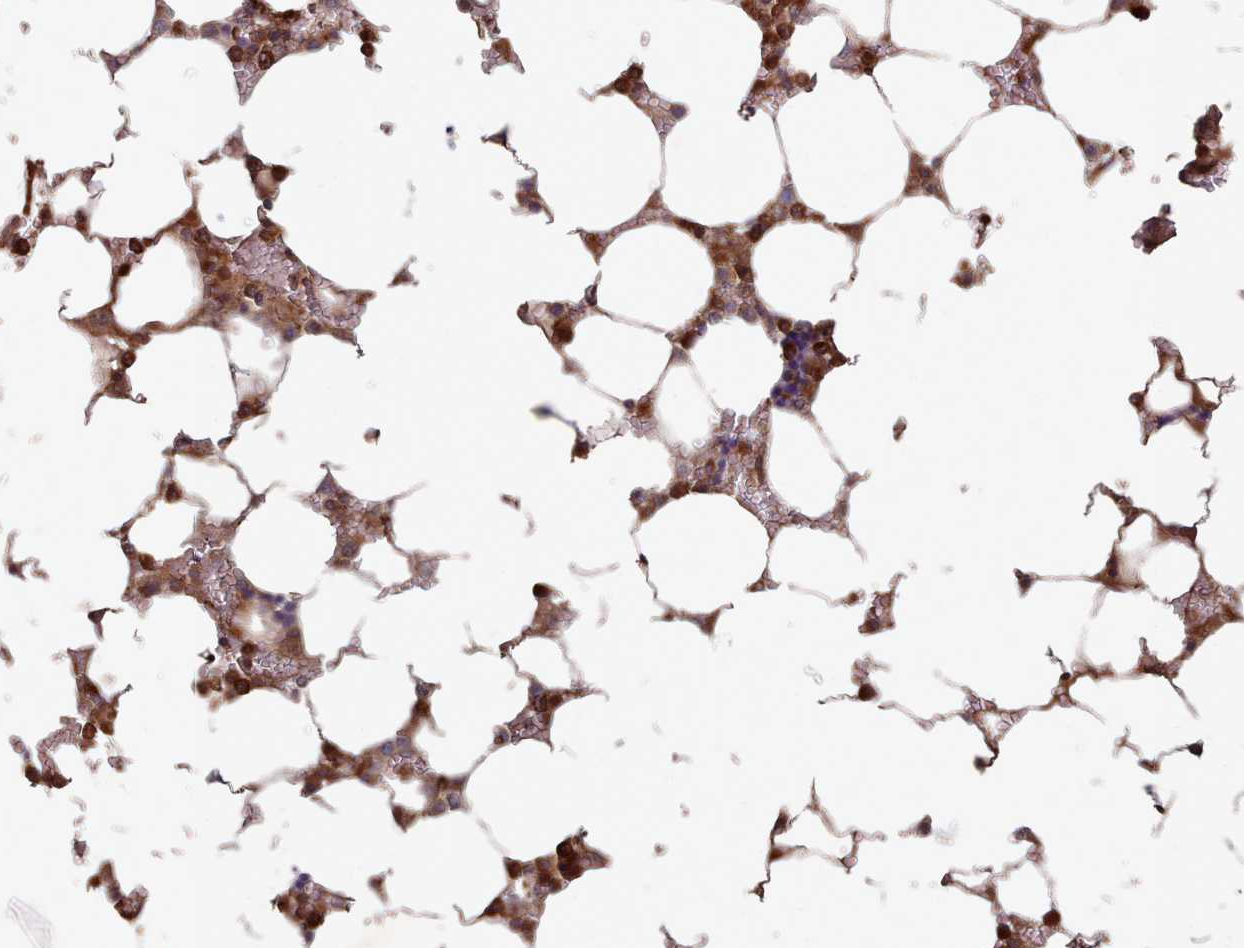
{"staining": {"intensity": "strong", "quantity": ">75%", "location": "cytoplasmic/membranous"}, "tissue": "bone marrow", "cell_type": "Hematopoietic cells", "image_type": "normal", "snomed": [{"axis": "morphology", "description": "Normal tissue, NOS"}, {"axis": "topography", "description": "Bone marrow"}], "caption": "This is an image of immunohistochemistry (IHC) staining of benign bone marrow, which shows strong staining in the cytoplasmic/membranous of hematopoietic cells.", "gene": "THSD7B", "patient": {"sex": "male", "age": 64}}